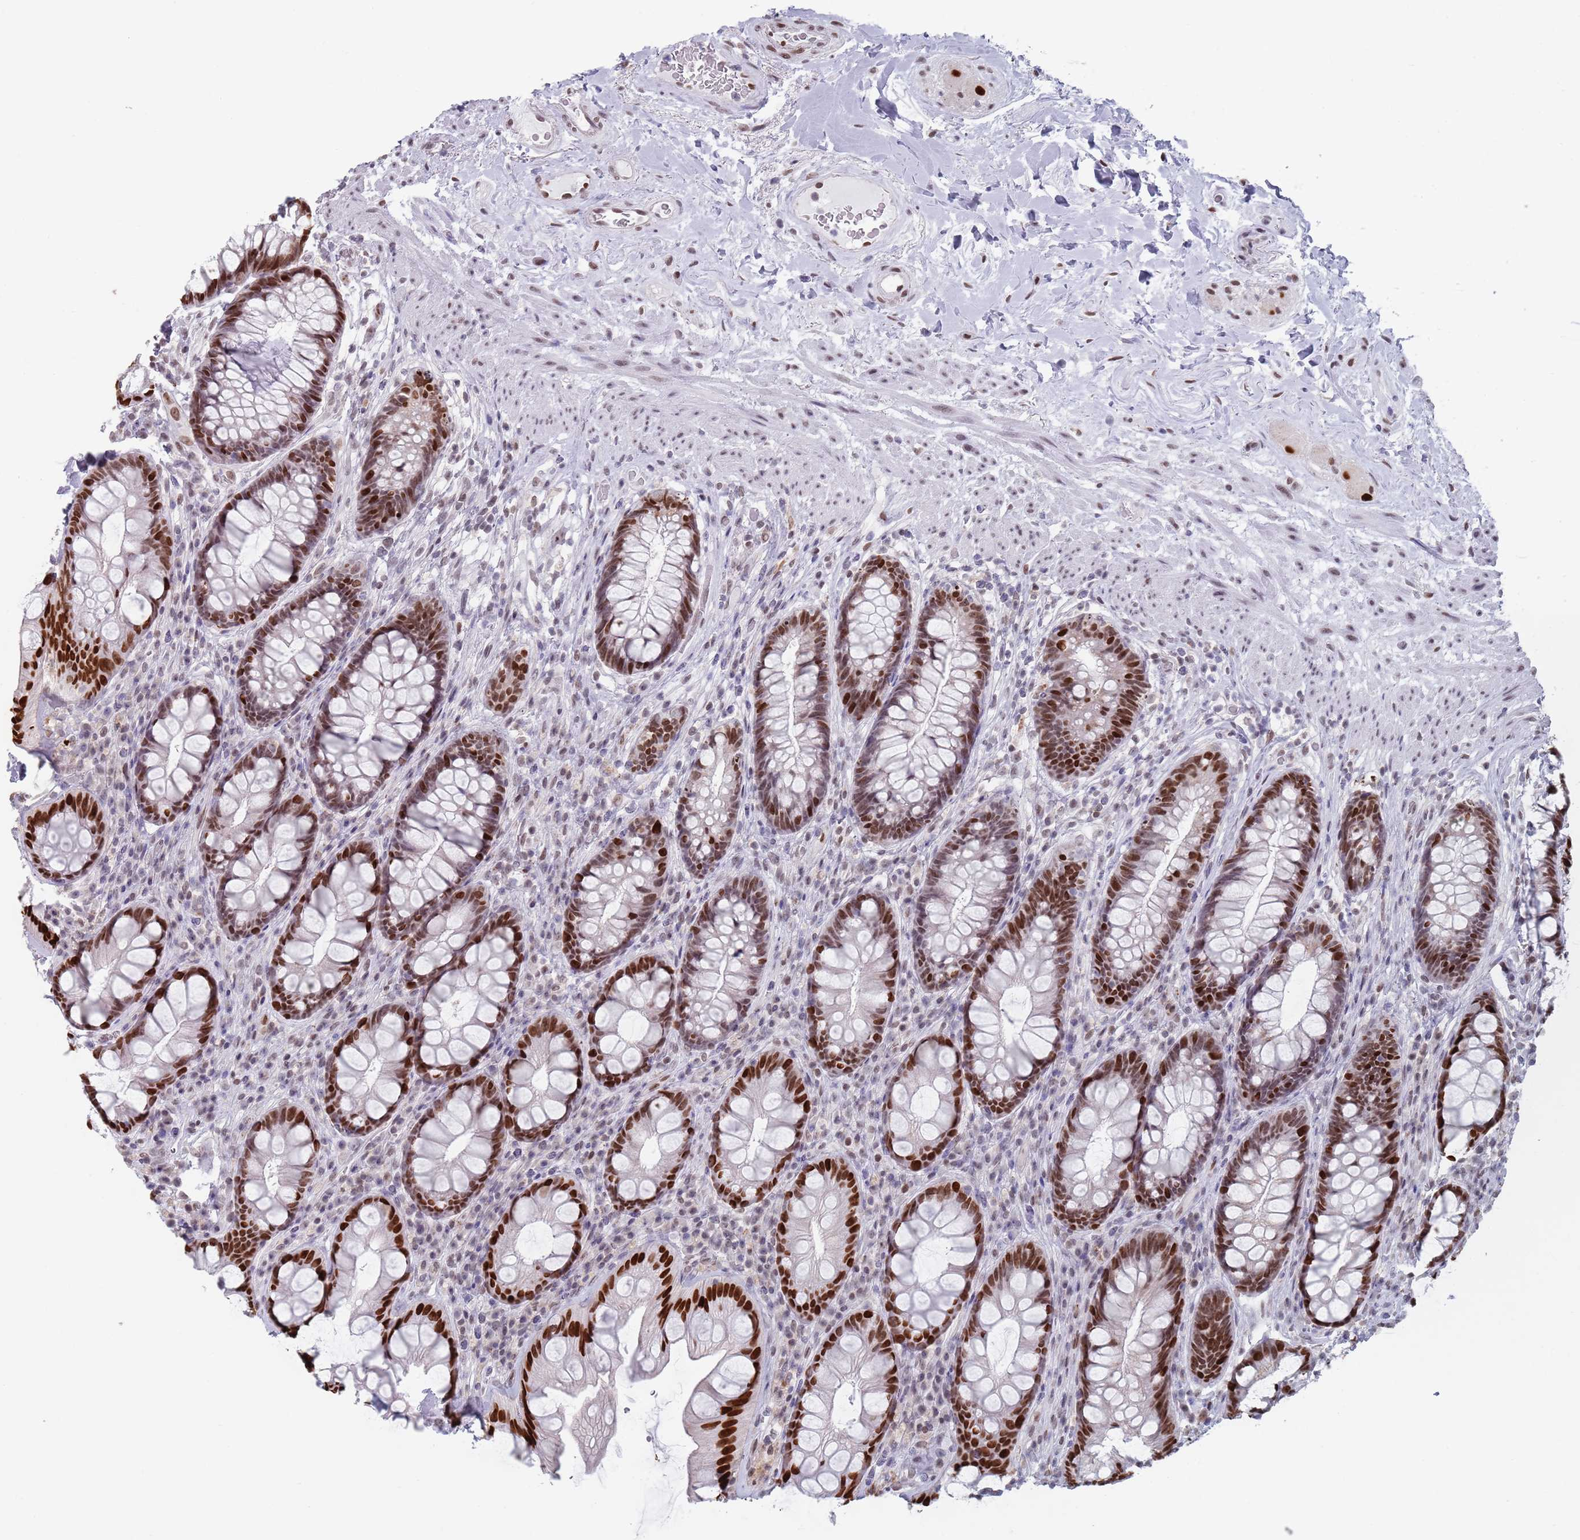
{"staining": {"intensity": "strong", "quantity": ">75%", "location": "nuclear"}, "tissue": "rectum", "cell_type": "Glandular cells", "image_type": "normal", "snomed": [{"axis": "morphology", "description": "Normal tissue, NOS"}, {"axis": "topography", "description": "Rectum"}], "caption": "About >75% of glandular cells in normal human rectum reveal strong nuclear protein expression as visualized by brown immunohistochemical staining.", "gene": "MFSD12", "patient": {"sex": "male", "age": 74}}